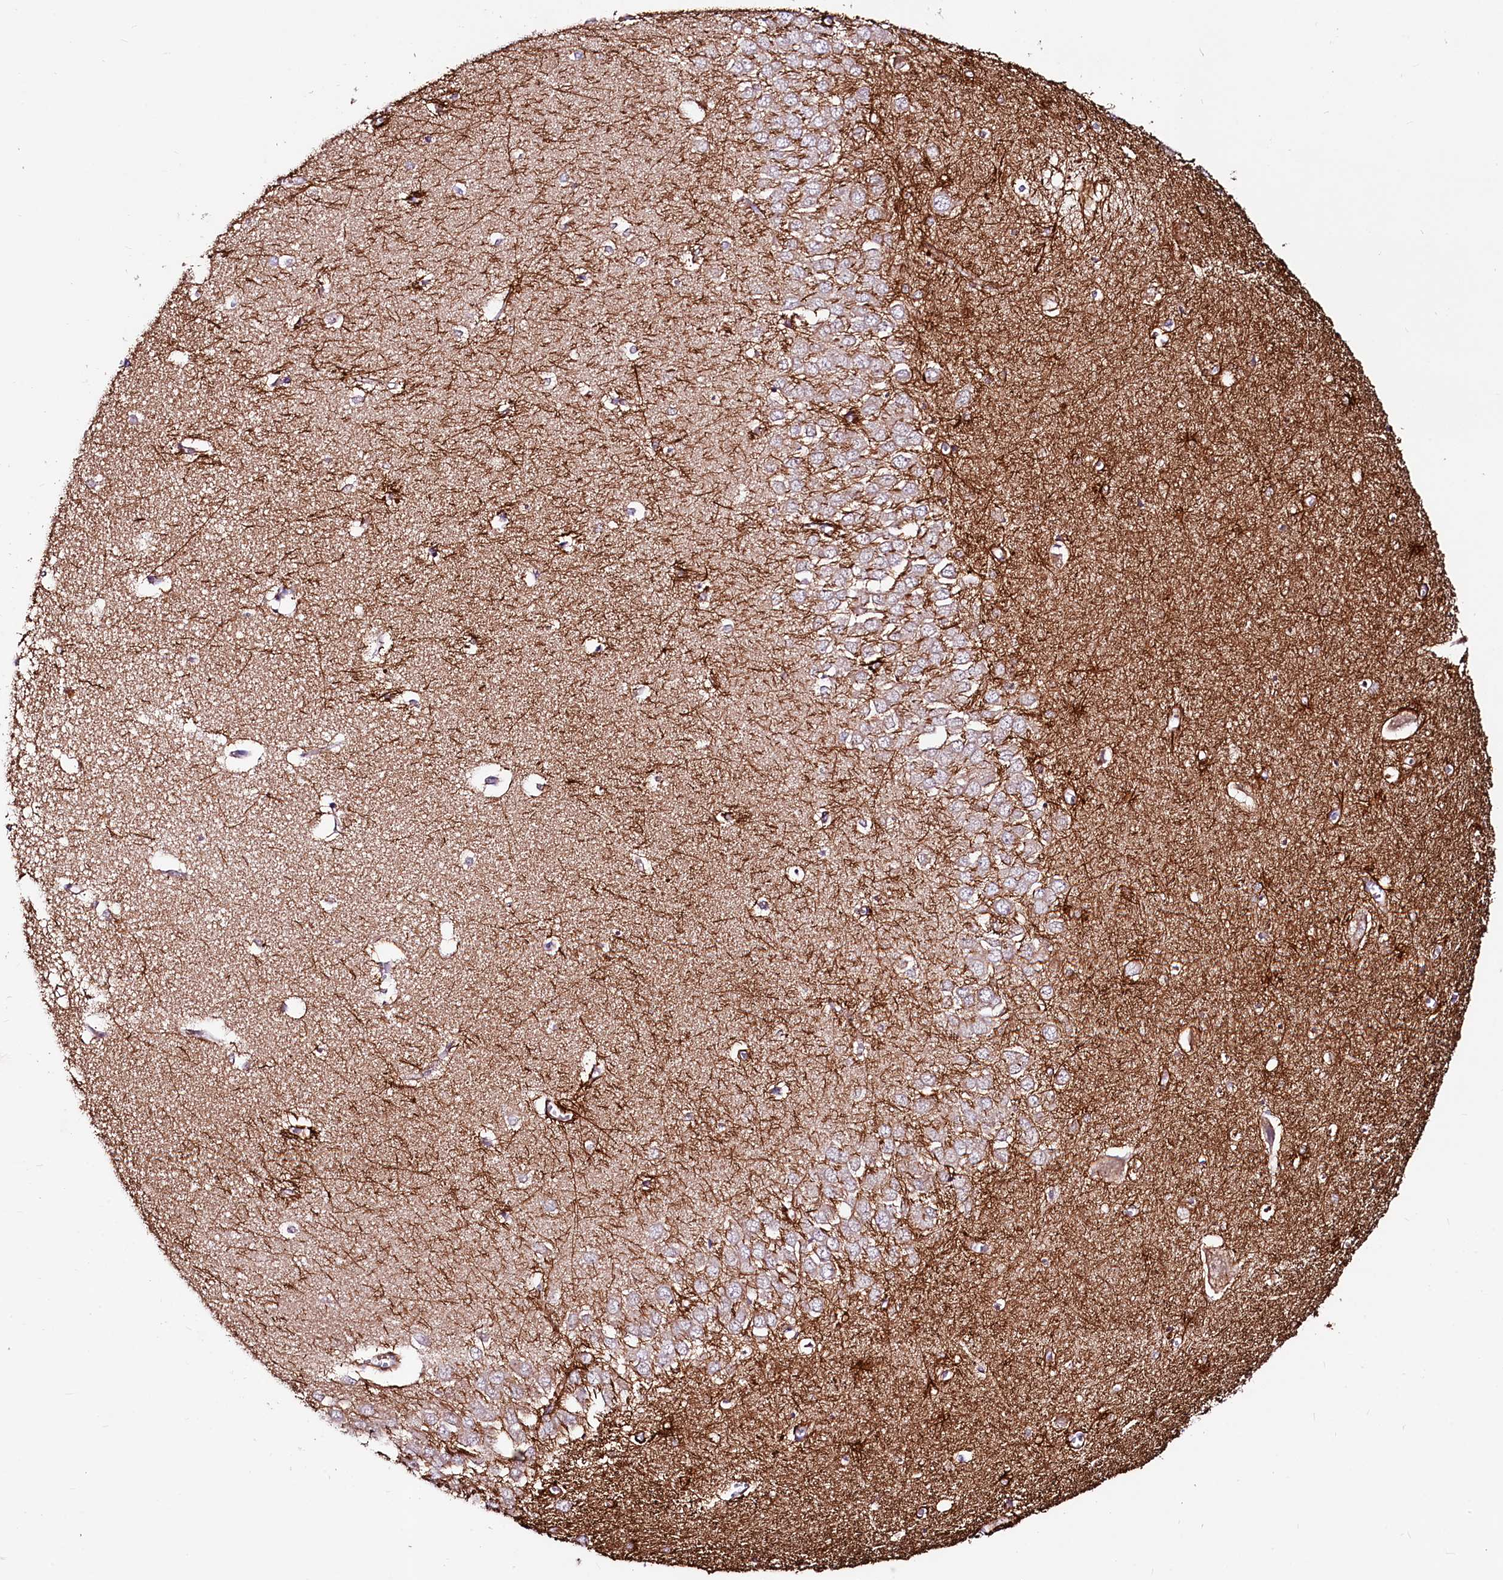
{"staining": {"intensity": "strong", "quantity": "<25%", "location": "cytoplasmic/membranous"}, "tissue": "hippocampus", "cell_type": "Glial cells", "image_type": "normal", "snomed": [{"axis": "morphology", "description": "Normal tissue, NOS"}, {"axis": "topography", "description": "Hippocampus"}], "caption": "This is a photomicrograph of immunohistochemistry (IHC) staining of benign hippocampus, which shows strong positivity in the cytoplasmic/membranous of glial cells.", "gene": "CIAO3", "patient": {"sex": "male", "age": 70}}